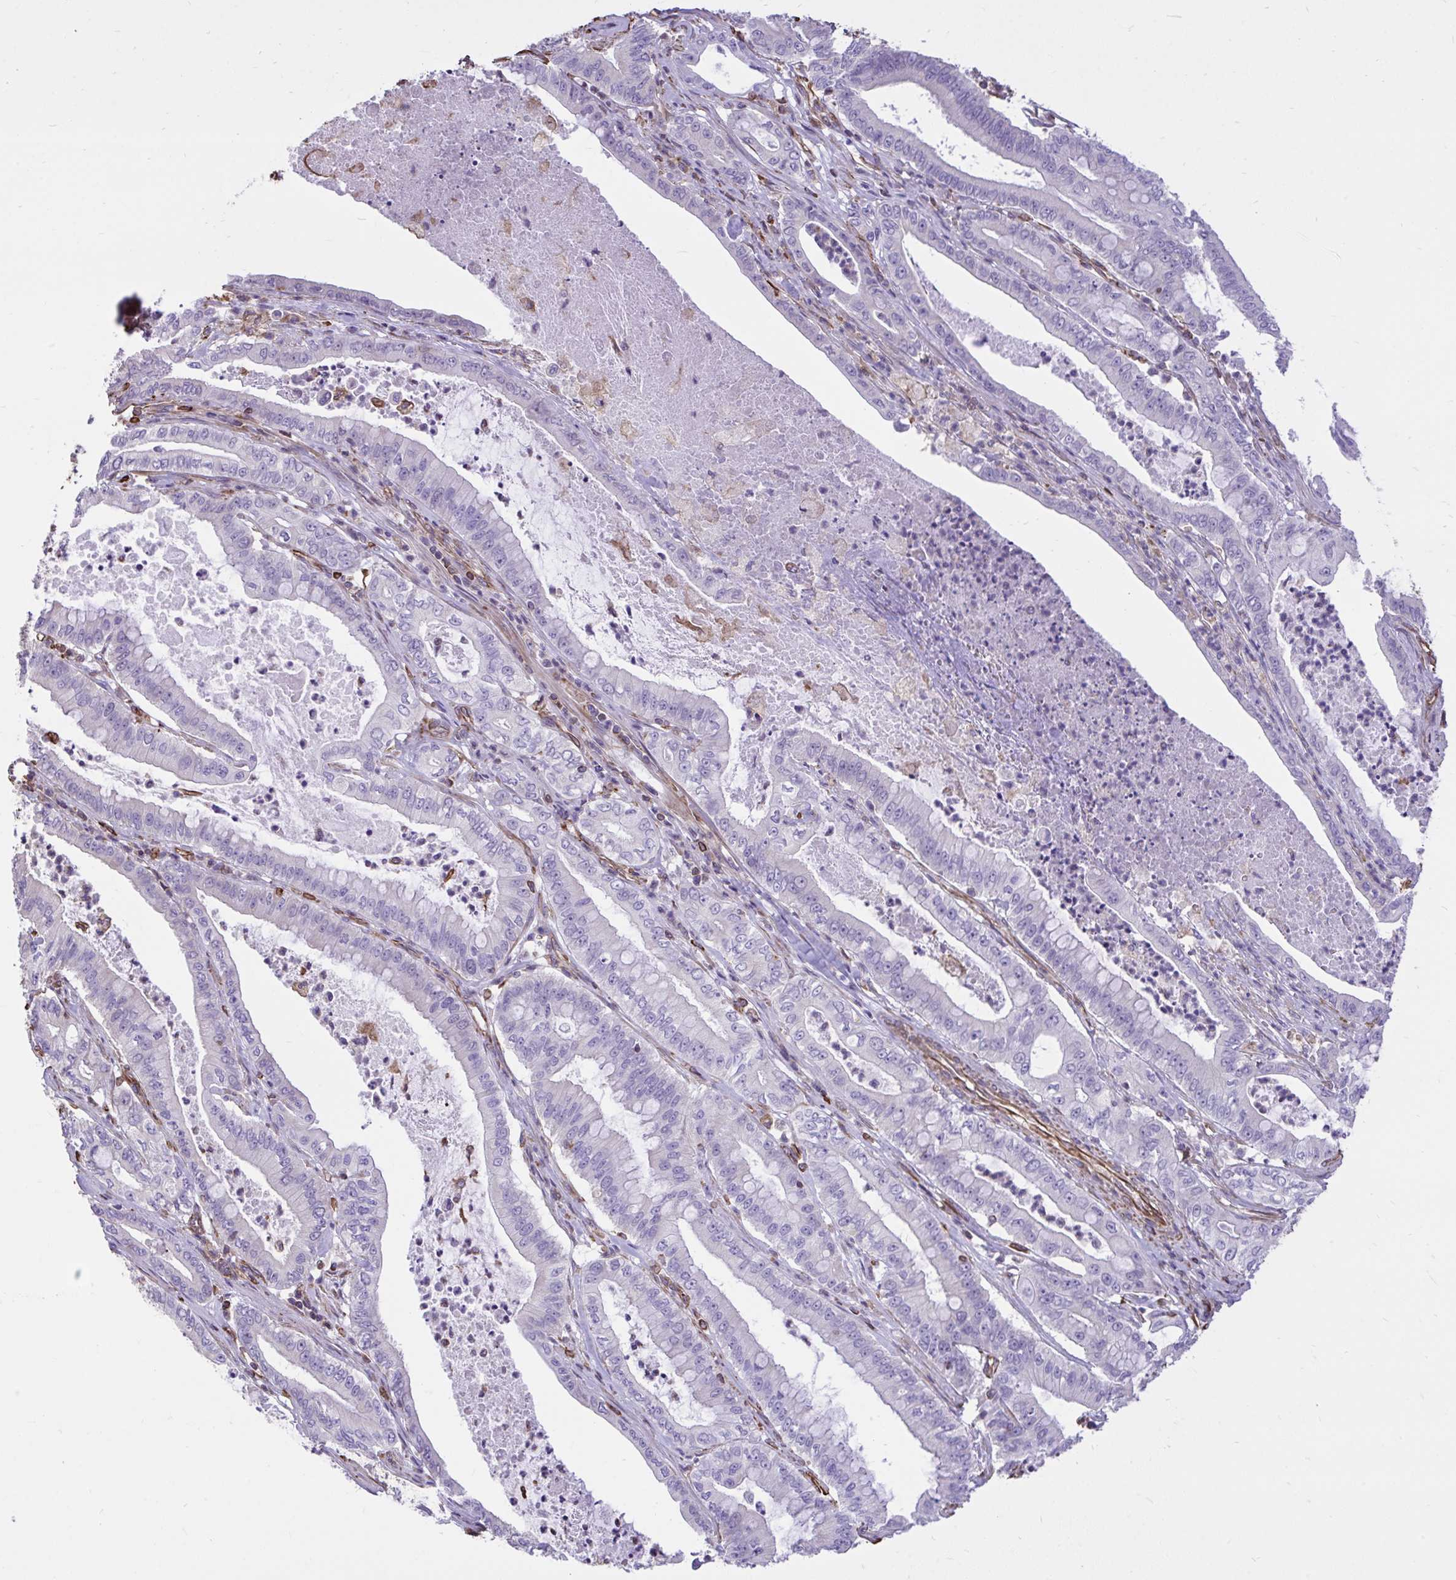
{"staining": {"intensity": "negative", "quantity": "none", "location": "none"}, "tissue": "pancreatic cancer", "cell_type": "Tumor cells", "image_type": "cancer", "snomed": [{"axis": "morphology", "description": "Adenocarcinoma, NOS"}, {"axis": "topography", "description": "Pancreas"}], "caption": "An immunohistochemistry (IHC) photomicrograph of pancreatic cancer is shown. There is no staining in tumor cells of pancreatic cancer.", "gene": "RNF103", "patient": {"sex": "male", "age": 71}}